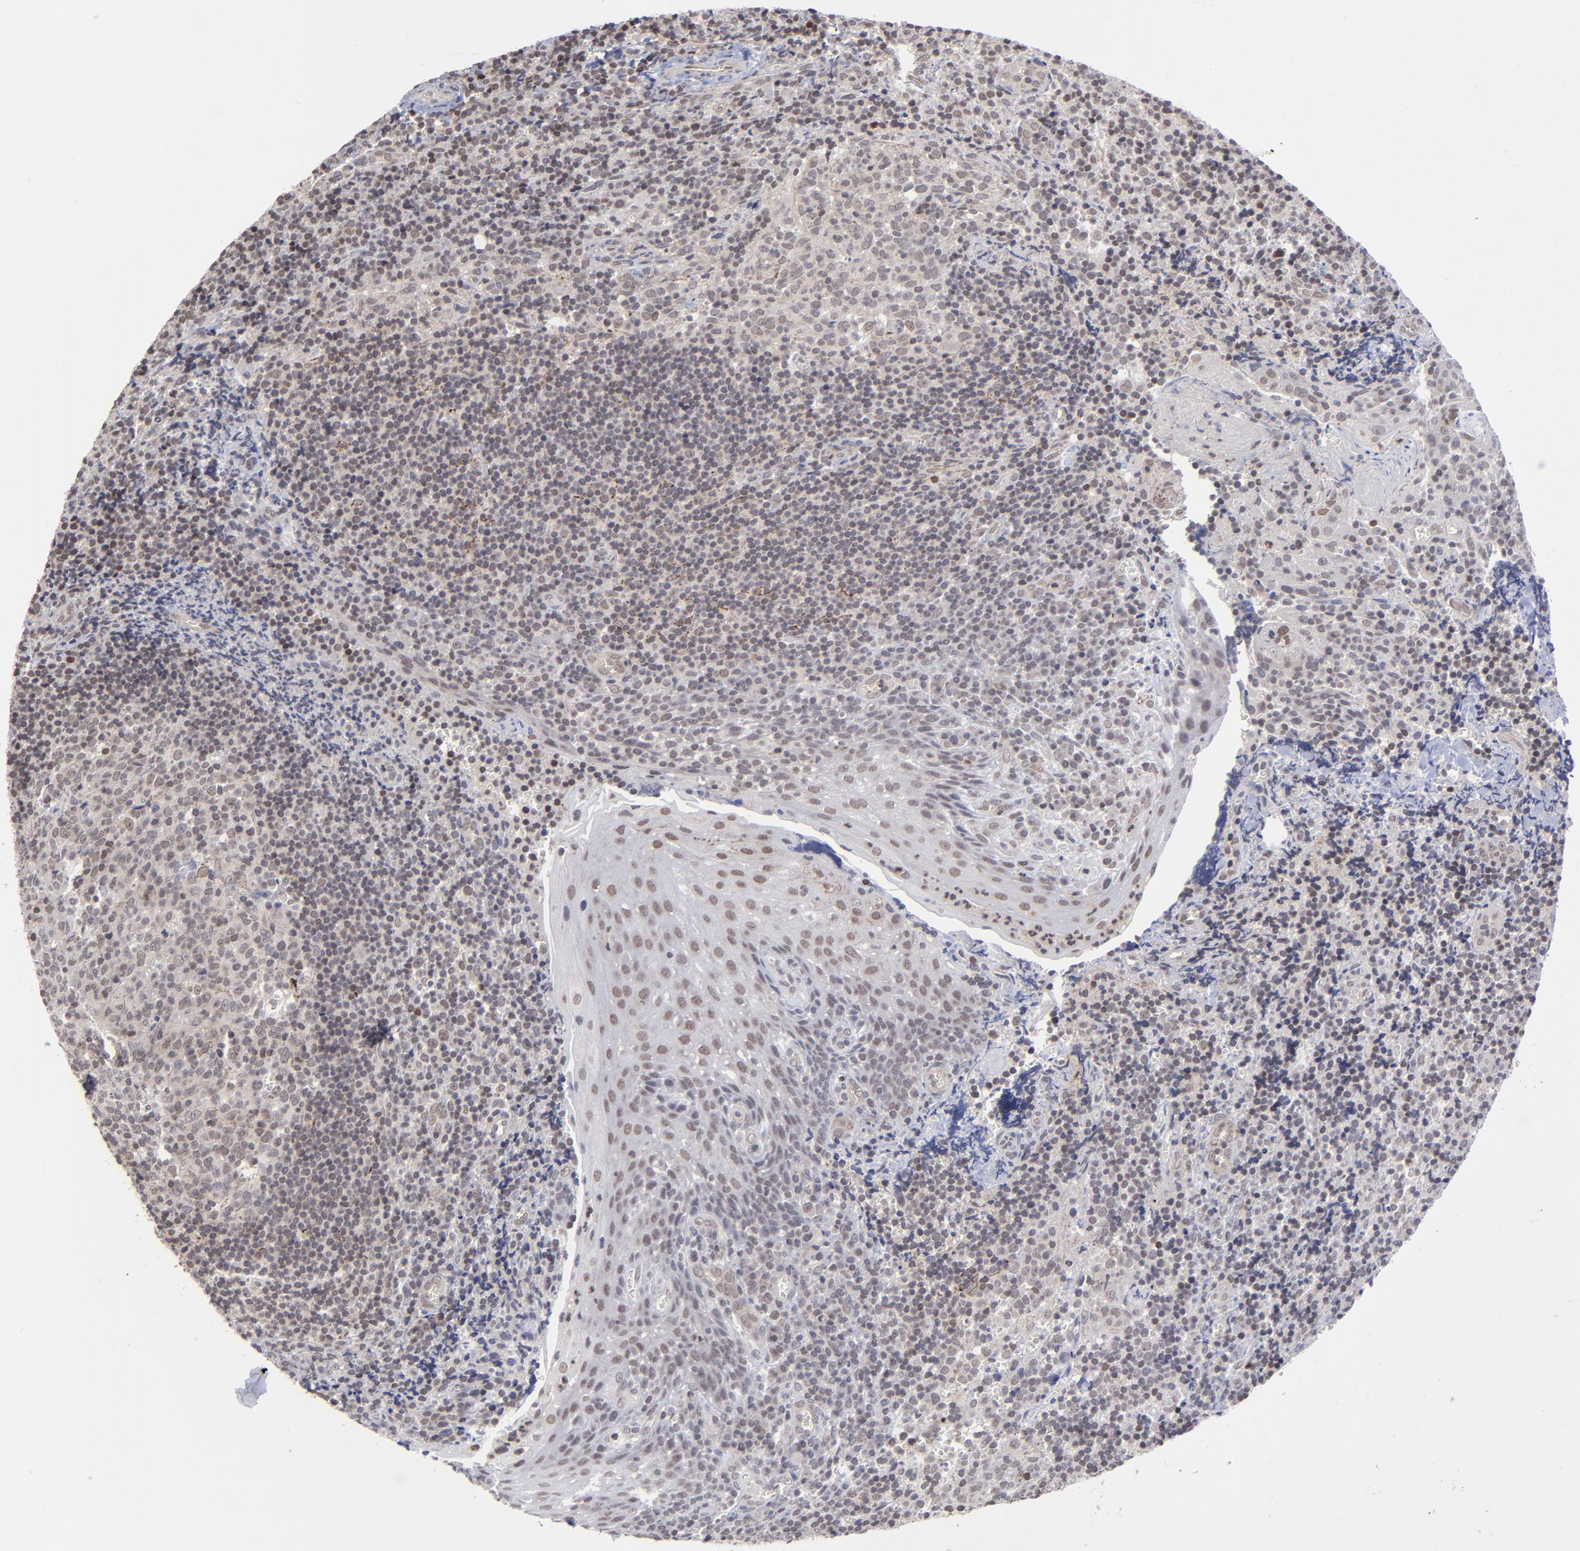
{"staining": {"intensity": "weak", "quantity": "25%-75%", "location": "nuclear"}, "tissue": "tonsil", "cell_type": "Germinal center cells", "image_type": "normal", "snomed": [{"axis": "morphology", "description": "Normal tissue, NOS"}, {"axis": "topography", "description": "Tonsil"}], "caption": "Benign tonsil demonstrates weak nuclear expression in approximately 25%-75% of germinal center cells, visualized by immunohistochemistry.", "gene": "ZNF419", "patient": {"sex": "male", "age": 20}}